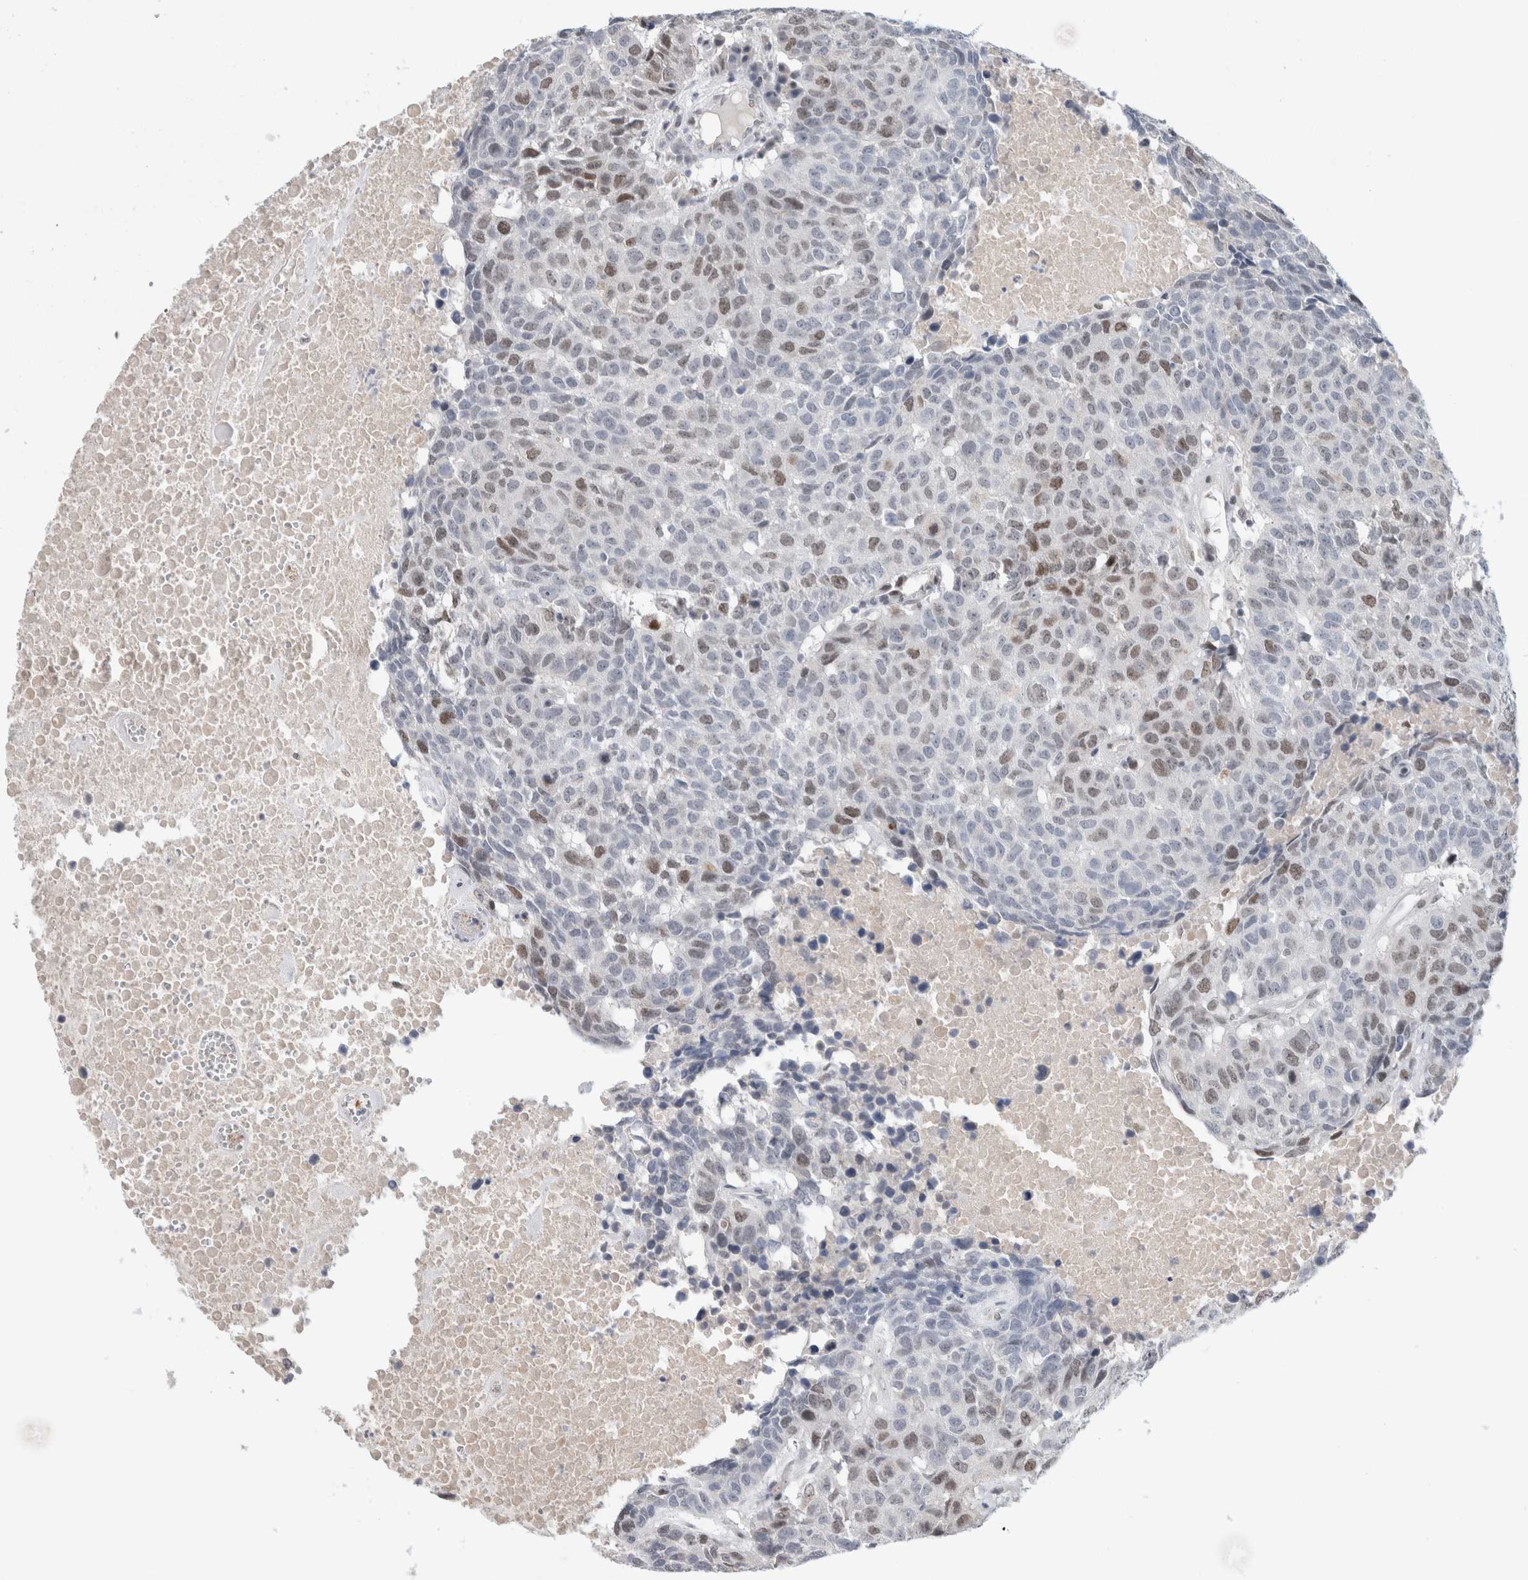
{"staining": {"intensity": "moderate", "quantity": "<25%", "location": "nuclear"}, "tissue": "head and neck cancer", "cell_type": "Tumor cells", "image_type": "cancer", "snomed": [{"axis": "morphology", "description": "Squamous cell carcinoma, NOS"}, {"axis": "topography", "description": "Head-Neck"}], "caption": "Protein staining of squamous cell carcinoma (head and neck) tissue shows moderate nuclear staining in approximately <25% of tumor cells. (IHC, brightfield microscopy, high magnification).", "gene": "KNL1", "patient": {"sex": "male", "age": 66}}